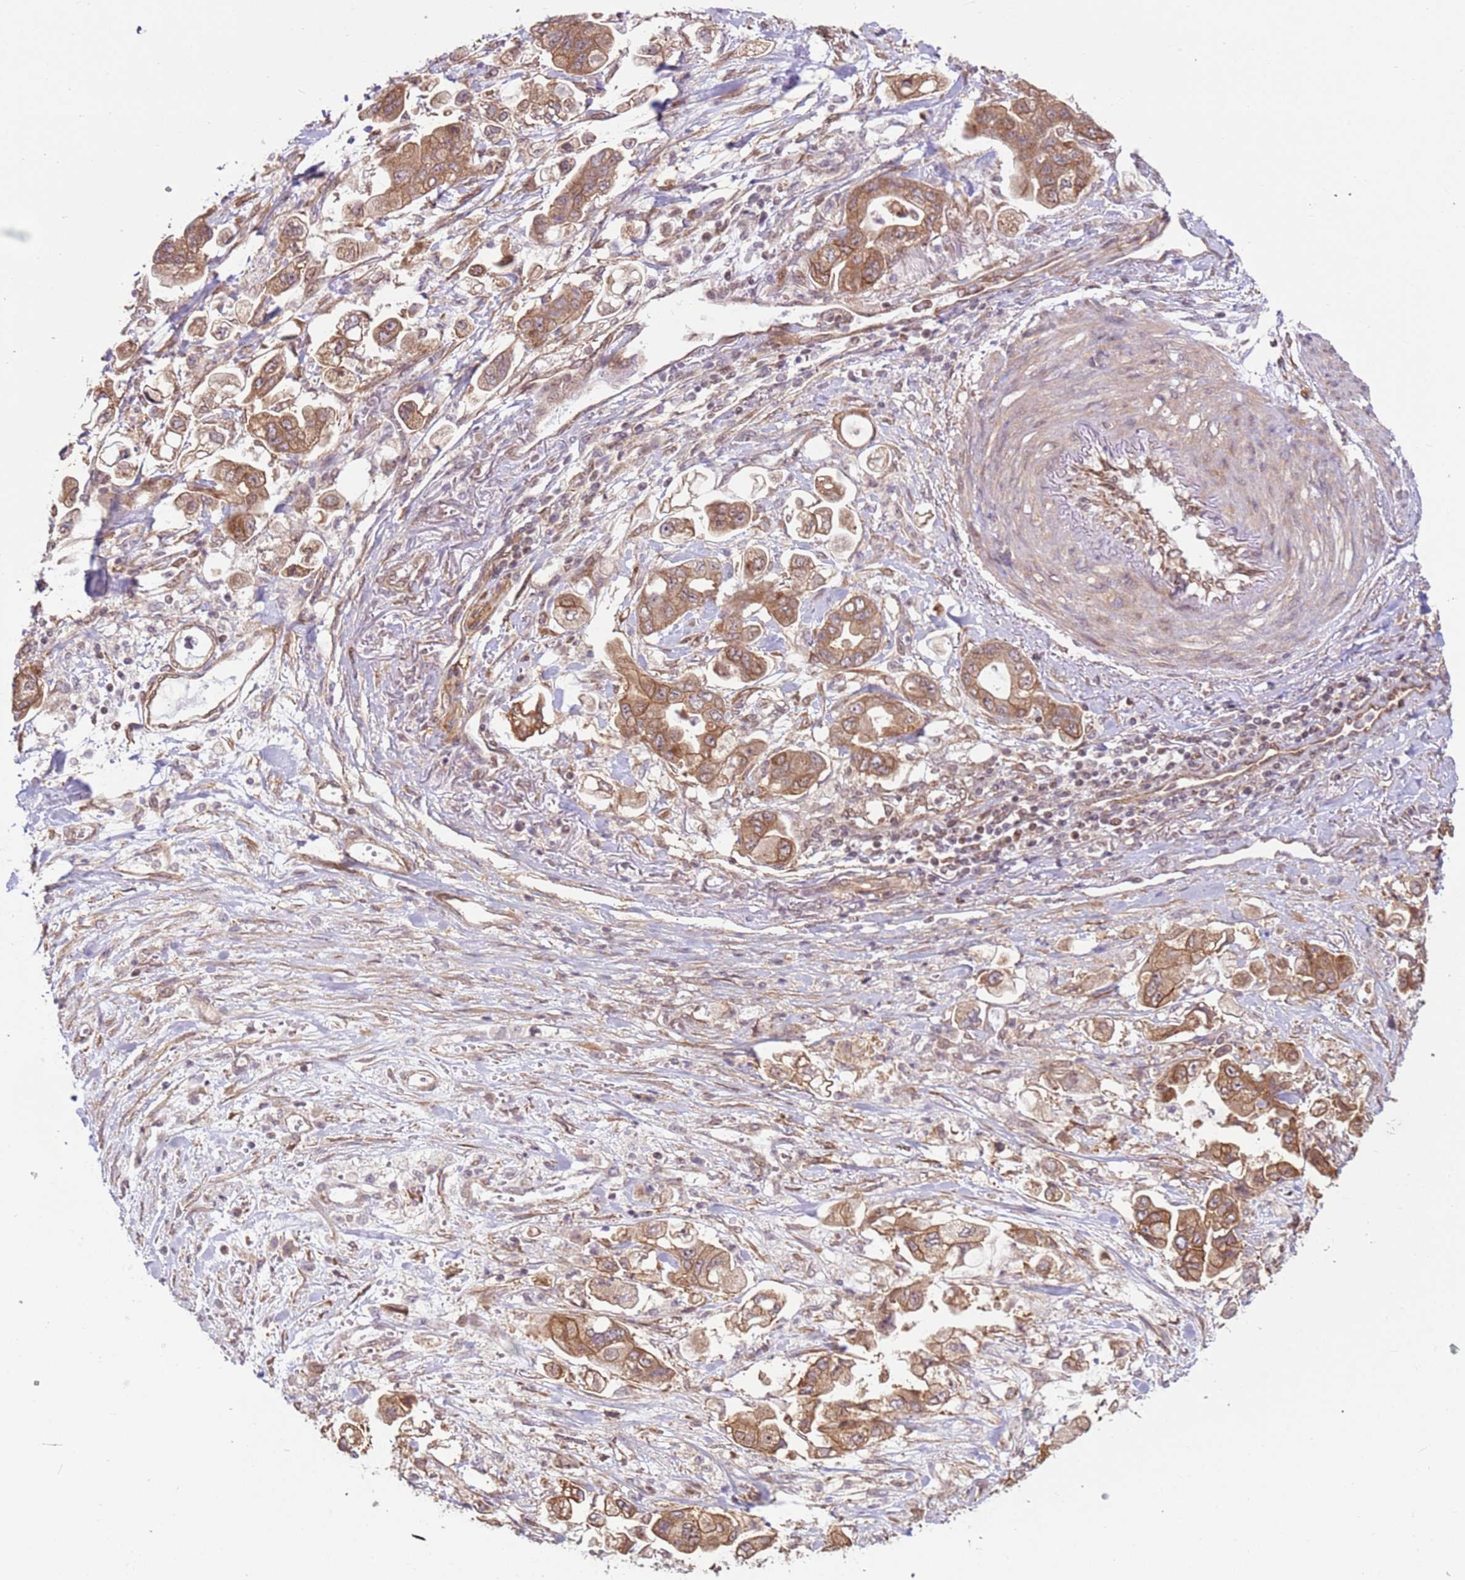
{"staining": {"intensity": "moderate", "quantity": ">75%", "location": "cytoplasmic/membranous"}, "tissue": "stomach cancer", "cell_type": "Tumor cells", "image_type": "cancer", "snomed": [{"axis": "morphology", "description": "Adenocarcinoma, NOS"}, {"axis": "topography", "description": "Stomach"}], "caption": "IHC staining of stomach cancer, which reveals medium levels of moderate cytoplasmic/membranous positivity in about >75% of tumor cells indicating moderate cytoplasmic/membranous protein staining. The staining was performed using DAB (3,3'-diaminobenzidine) (brown) for protein detection and nuclei were counterstained in hematoxylin (blue).", "gene": "DCAF4", "patient": {"sex": "male", "age": 62}}